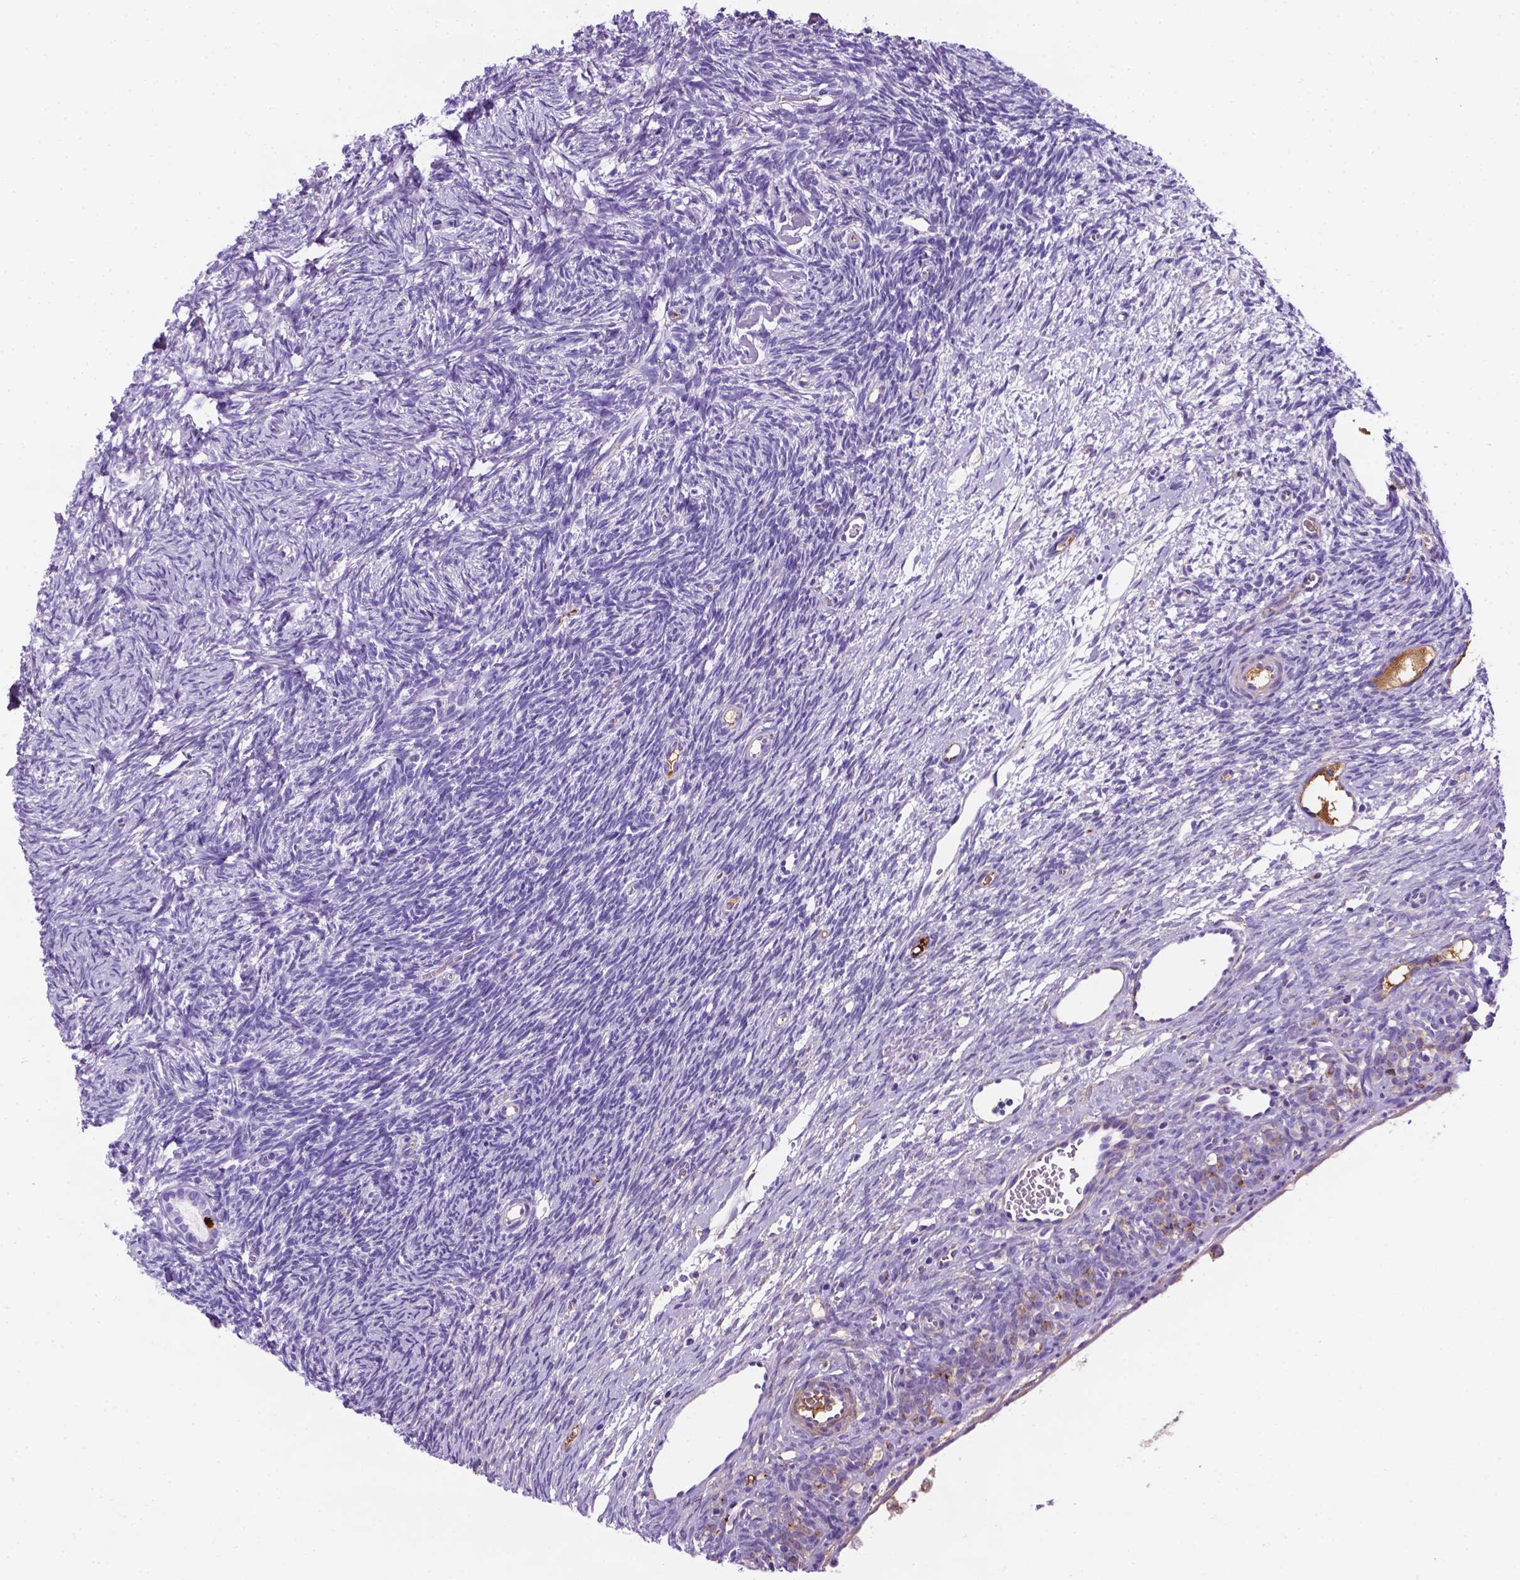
{"staining": {"intensity": "strong", "quantity": "<25%", "location": "nuclear"}, "tissue": "ovary", "cell_type": "Follicle cells", "image_type": "normal", "snomed": [{"axis": "morphology", "description": "Normal tissue, NOS"}, {"axis": "topography", "description": "Ovary"}], "caption": "DAB (3,3'-diaminobenzidine) immunohistochemical staining of unremarkable human ovary reveals strong nuclear protein expression in approximately <25% of follicle cells. The staining was performed using DAB (3,3'-diaminobenzidine) to visualize the protein expression in brown, while the nuclei were stained in blue with hematoxylin (Magnification: 20x).", "gene": "APOE", "patient": {"sex": "female", "age": 34}}